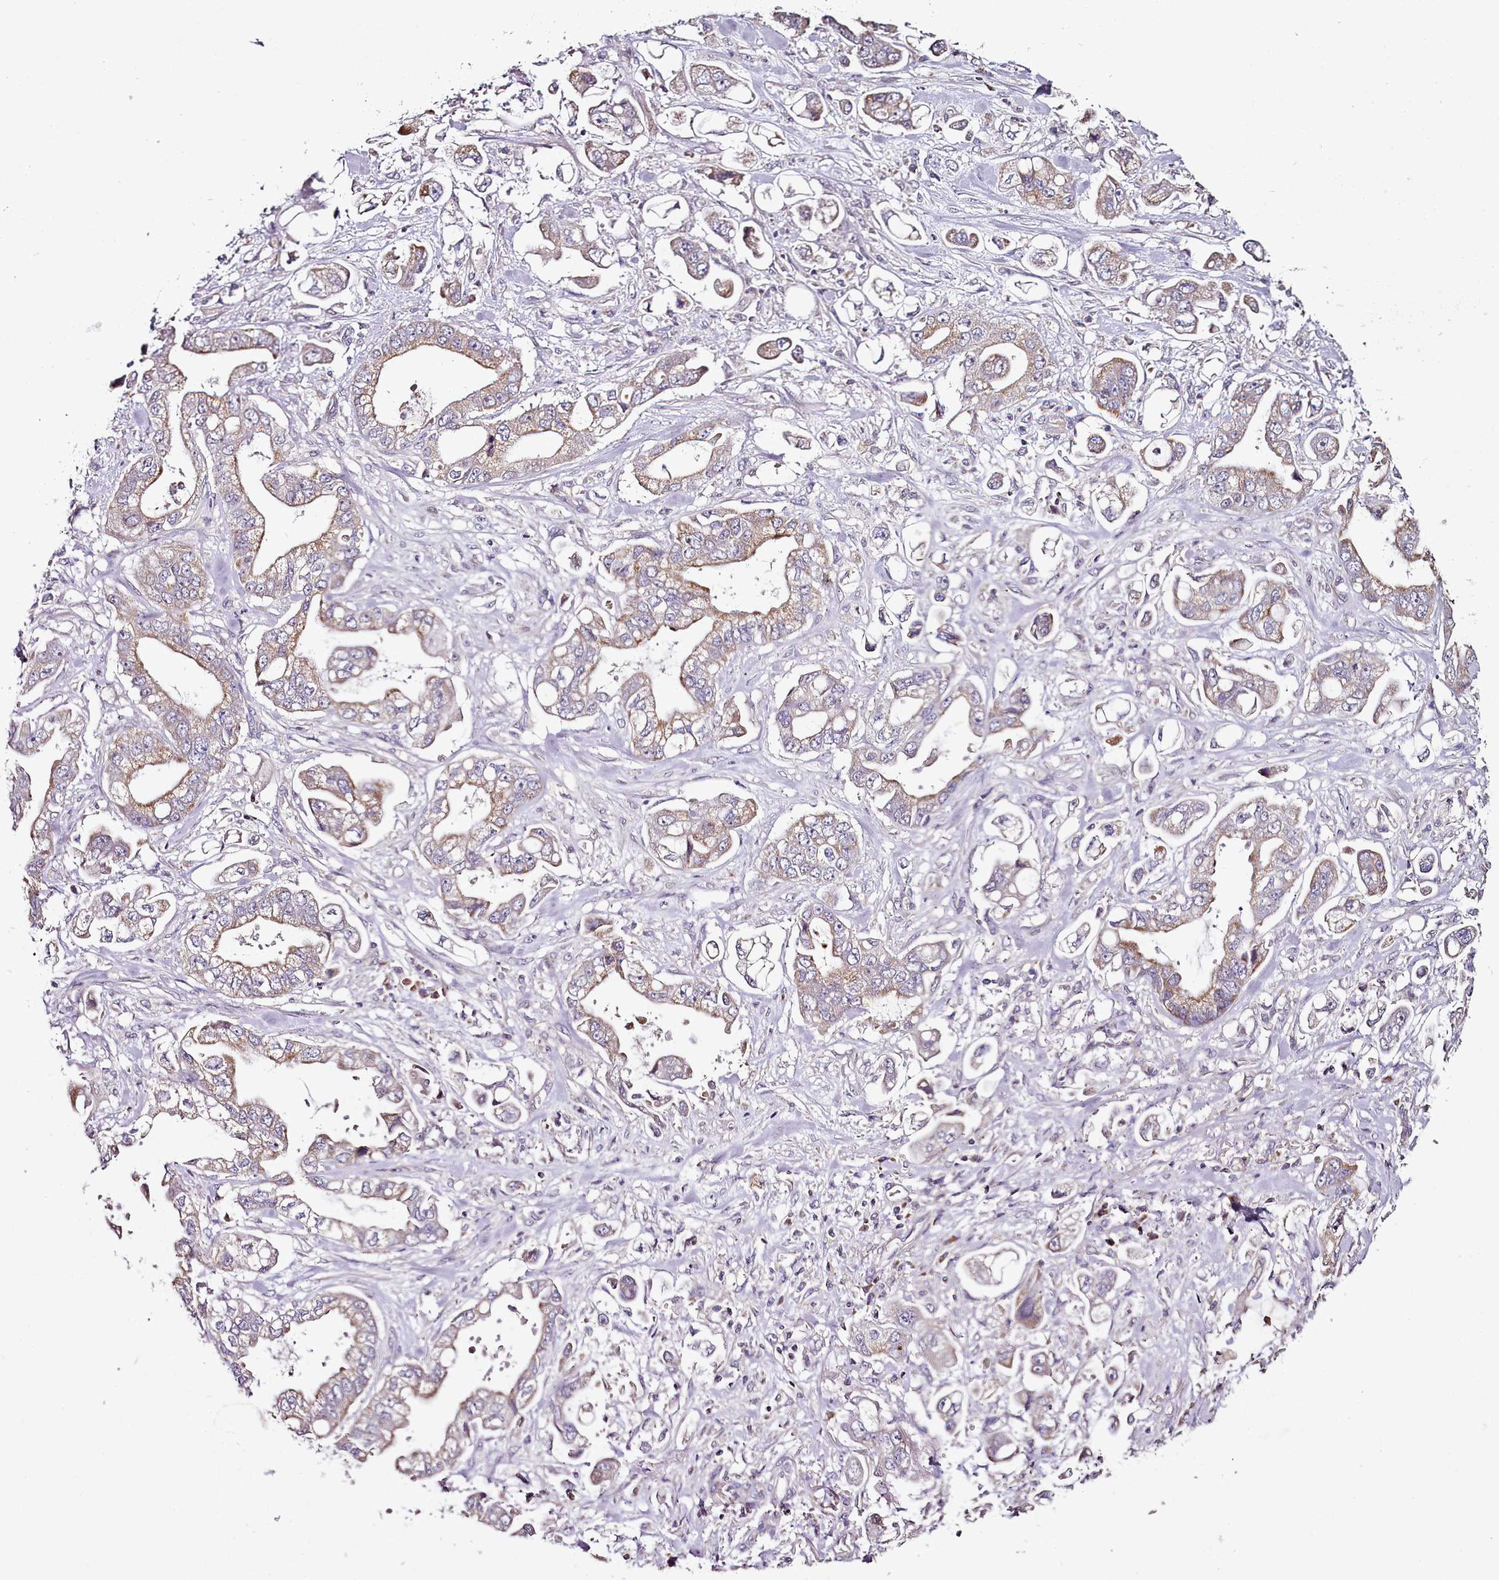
{"staining": {"intensity": "moderate", "quantity": "25%-75%", "location": "cytoplasmic/membranous"}, "tissue": "stomach cancer", "cell_type": "Tumor cells", "image_type": "cancer", "snomed": [{"axis": "morphology", "description": "Adenocarcinoma, NOS"}, {"axis": "topography", "description": "Stomach"}], "caption": "Stomach cancer (adenocarcinoma) stained for a protein (brown) demonstrates moderate cytoplasmic/membranous positive expression in approximately 25%-75% of tumor cells.", "gene": "ACSS1", "patient": {"sex": "male", "age": 62}}